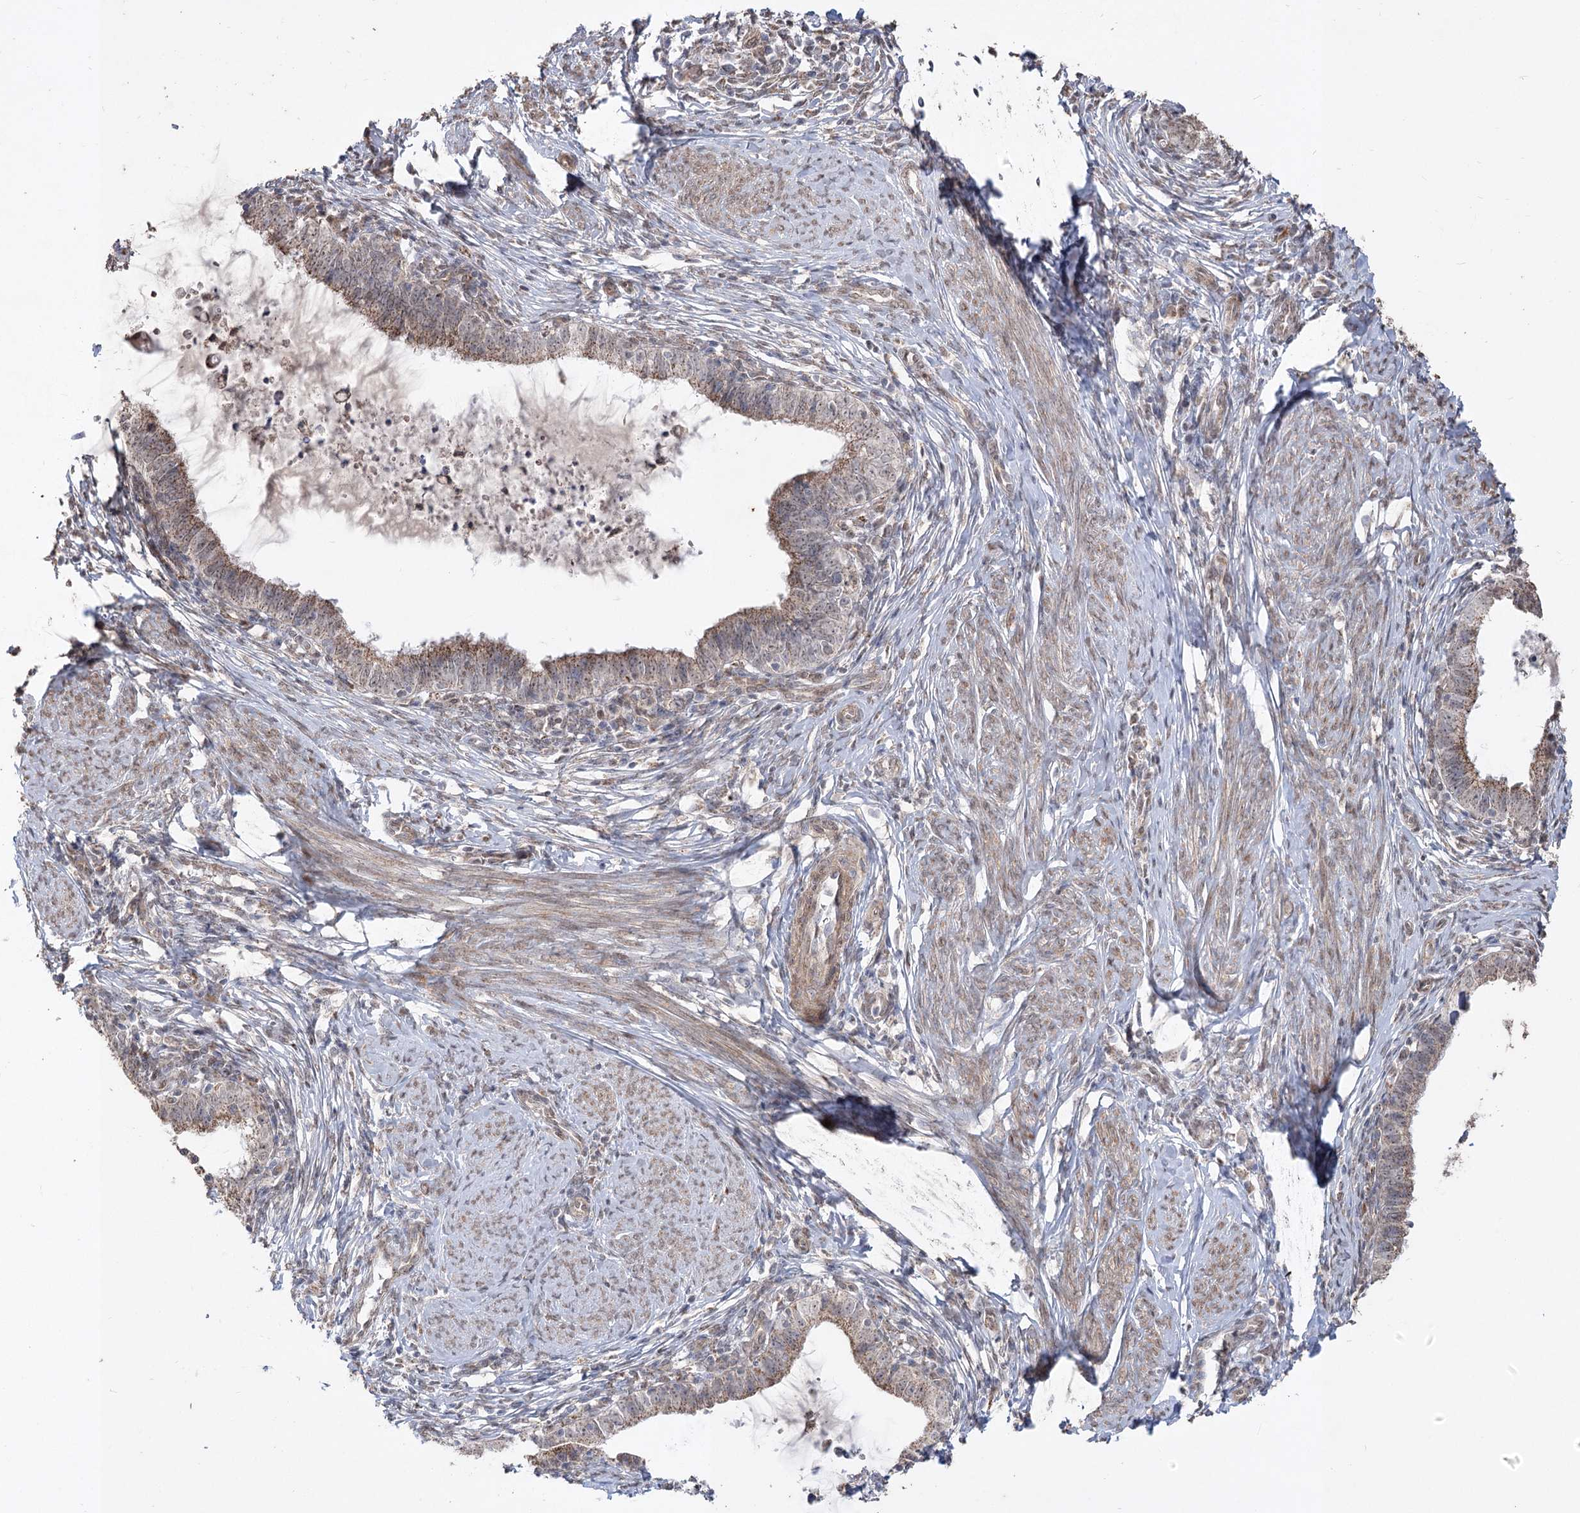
{"staining": {"intensity": "moderate", "quantity": ">75%", "location": "cytoplasmic/membranous"}, "tissue": "cervical cancer", "cell_type": "Tumor cells", "image_type": "cancer", "snomed": [{"axis": "morphology", "description": "Adenocarcinoma, NOS"}, {"axis": "topography", "description": "Cervix"}], "caption": "Cervical cancer tissue shows moderate cytoplasmic/membranous positivity in approximately >75% of tumor cells, visualized by immunohistochemistry.", "gene": "ZSCAN23", "patient": {"sex": "female", "age": 36}}